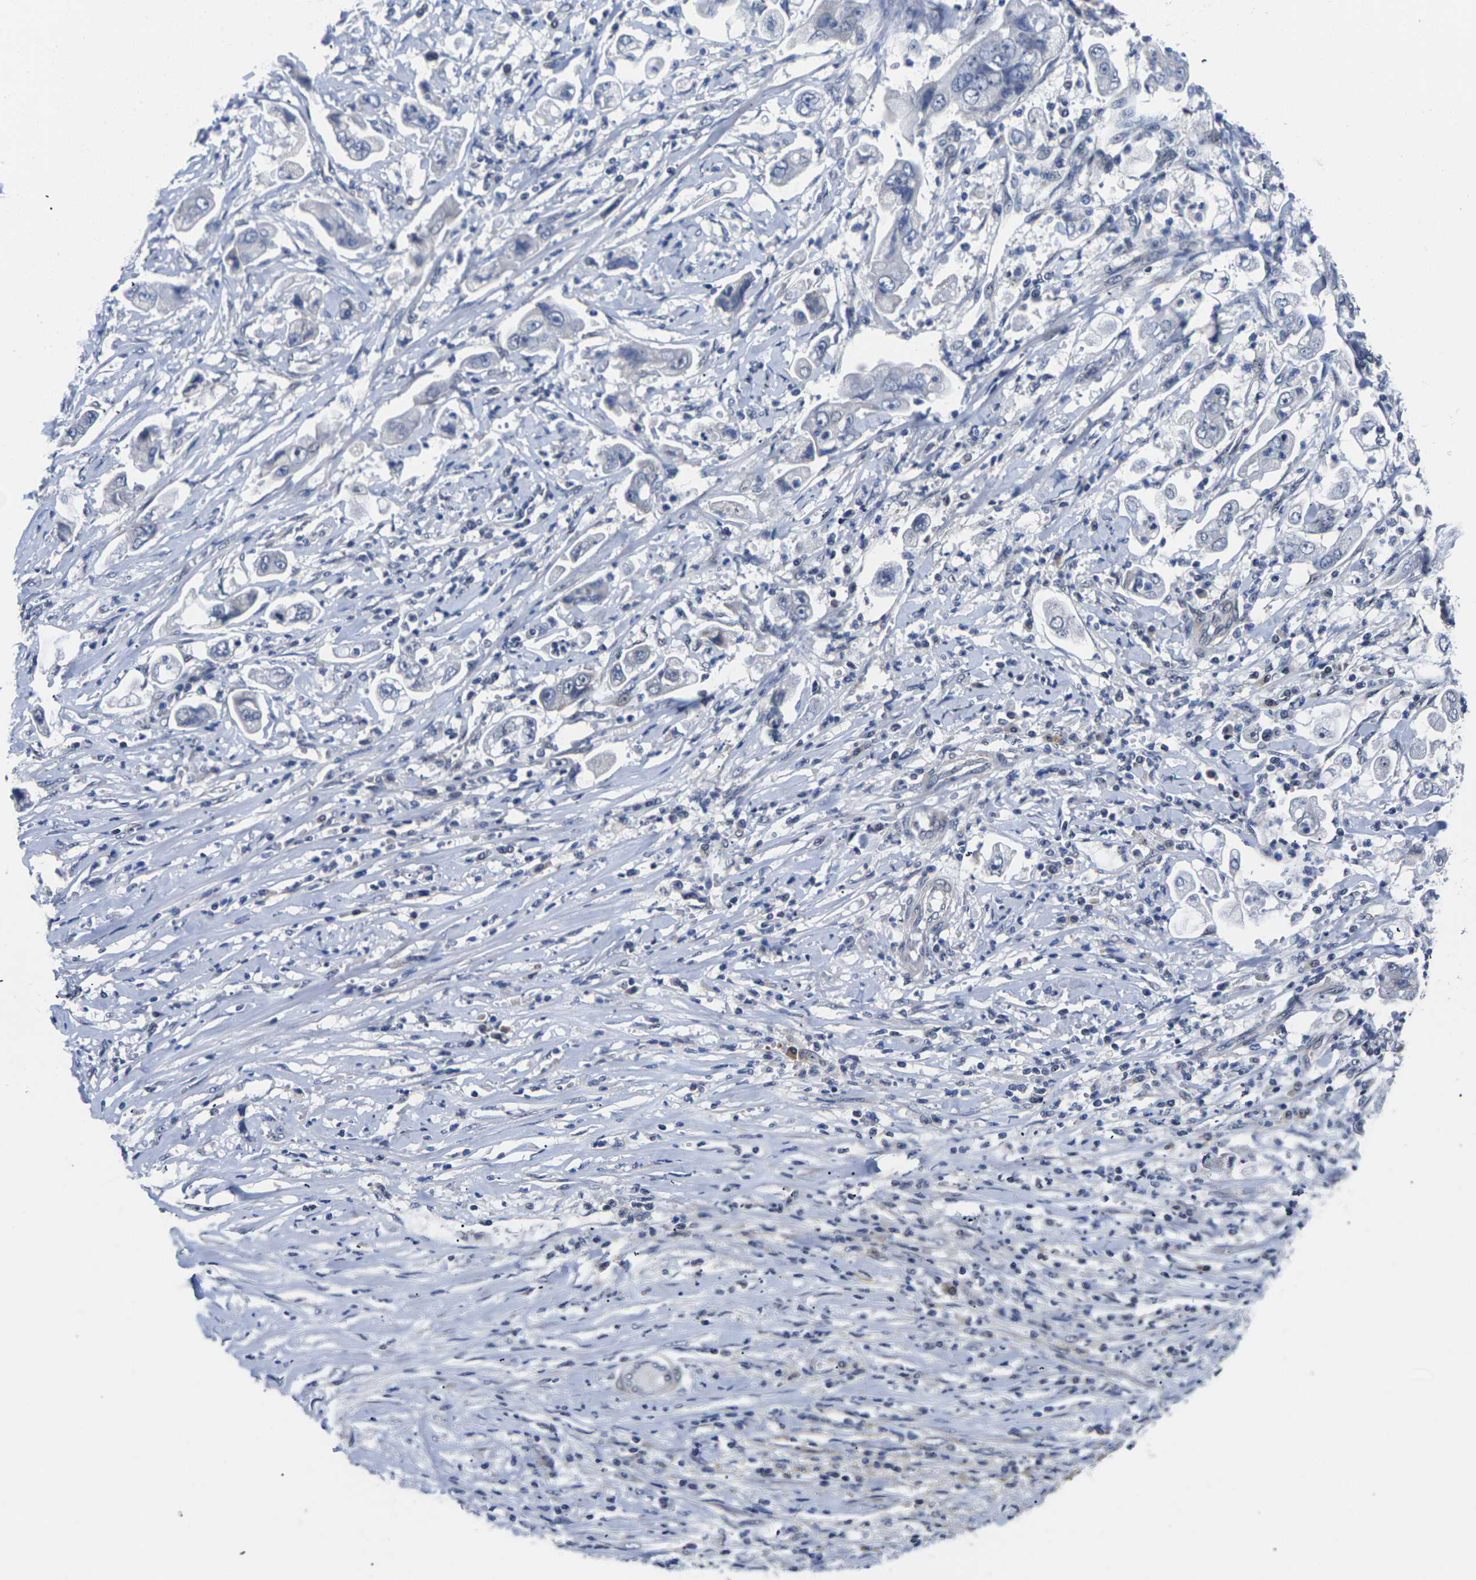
{"staining": {"intensity": "negative", "quantity": "none", "location": "none"}, "tissue": "stomach cancer", "cell_type": "Tumor cells", "image_type": "cancer", "snomed": [{"axis": "morphology", "description": "Adenocarcinoma, NOS"}, {"axis": "topography", "description": "Stomach"}], "caption": "Immunohistochemical staining of human stomach cancer (adenocarcinoma) shows no significant positivity in tumor cells.", "gene": "ST6GAL2", "patient": {"sex": "male", "age": 62}}